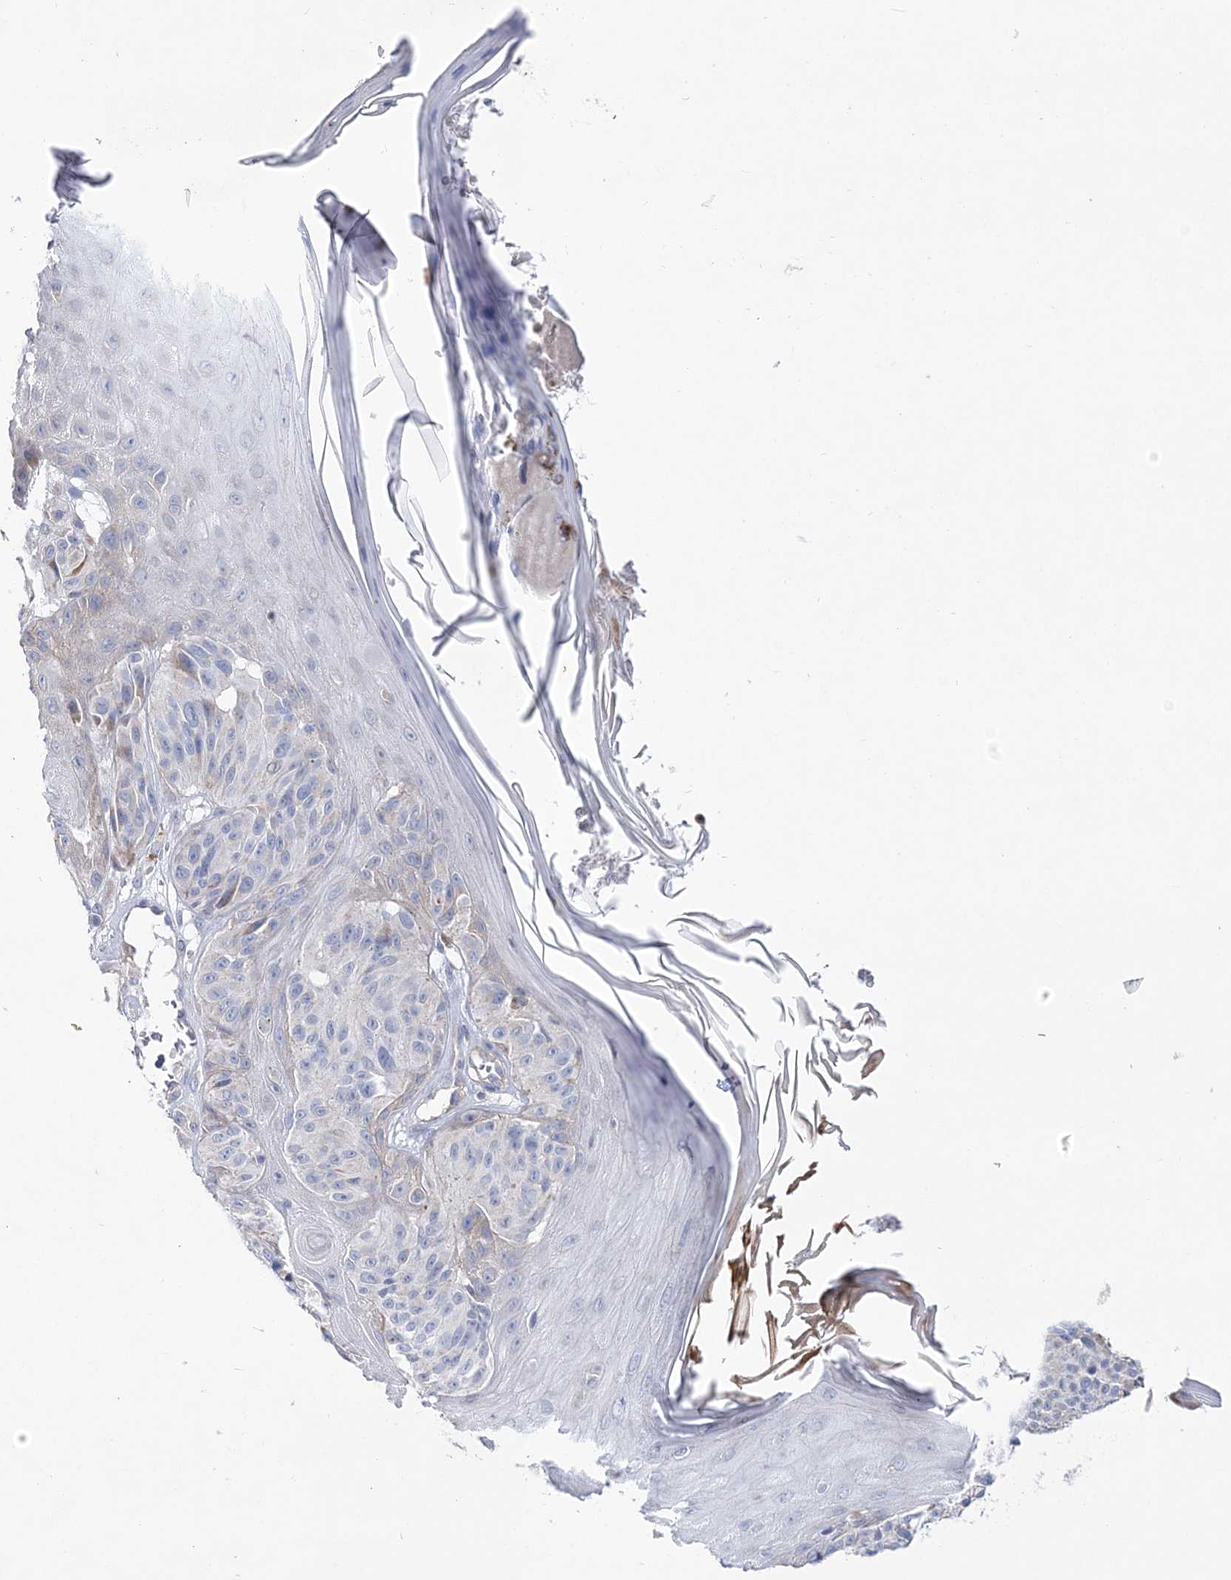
{"staining": {"intensity": "negative", "quantity": "none", "location": "none"}, "tissue": "melanoma", "cell_type": "Tumor cells", "image_type": "cancer", "snomed": [{"axis": "morphology", "description": "Malignant melanoma, NOS"}, {"axis": "topography", "description": "Skin"}], "caption": "Human melanoma stained for a protein using IHC exhibits no expression in tumor cells.", "gene": "ANO1", "patient": {"sex": "male", "age": 83}}